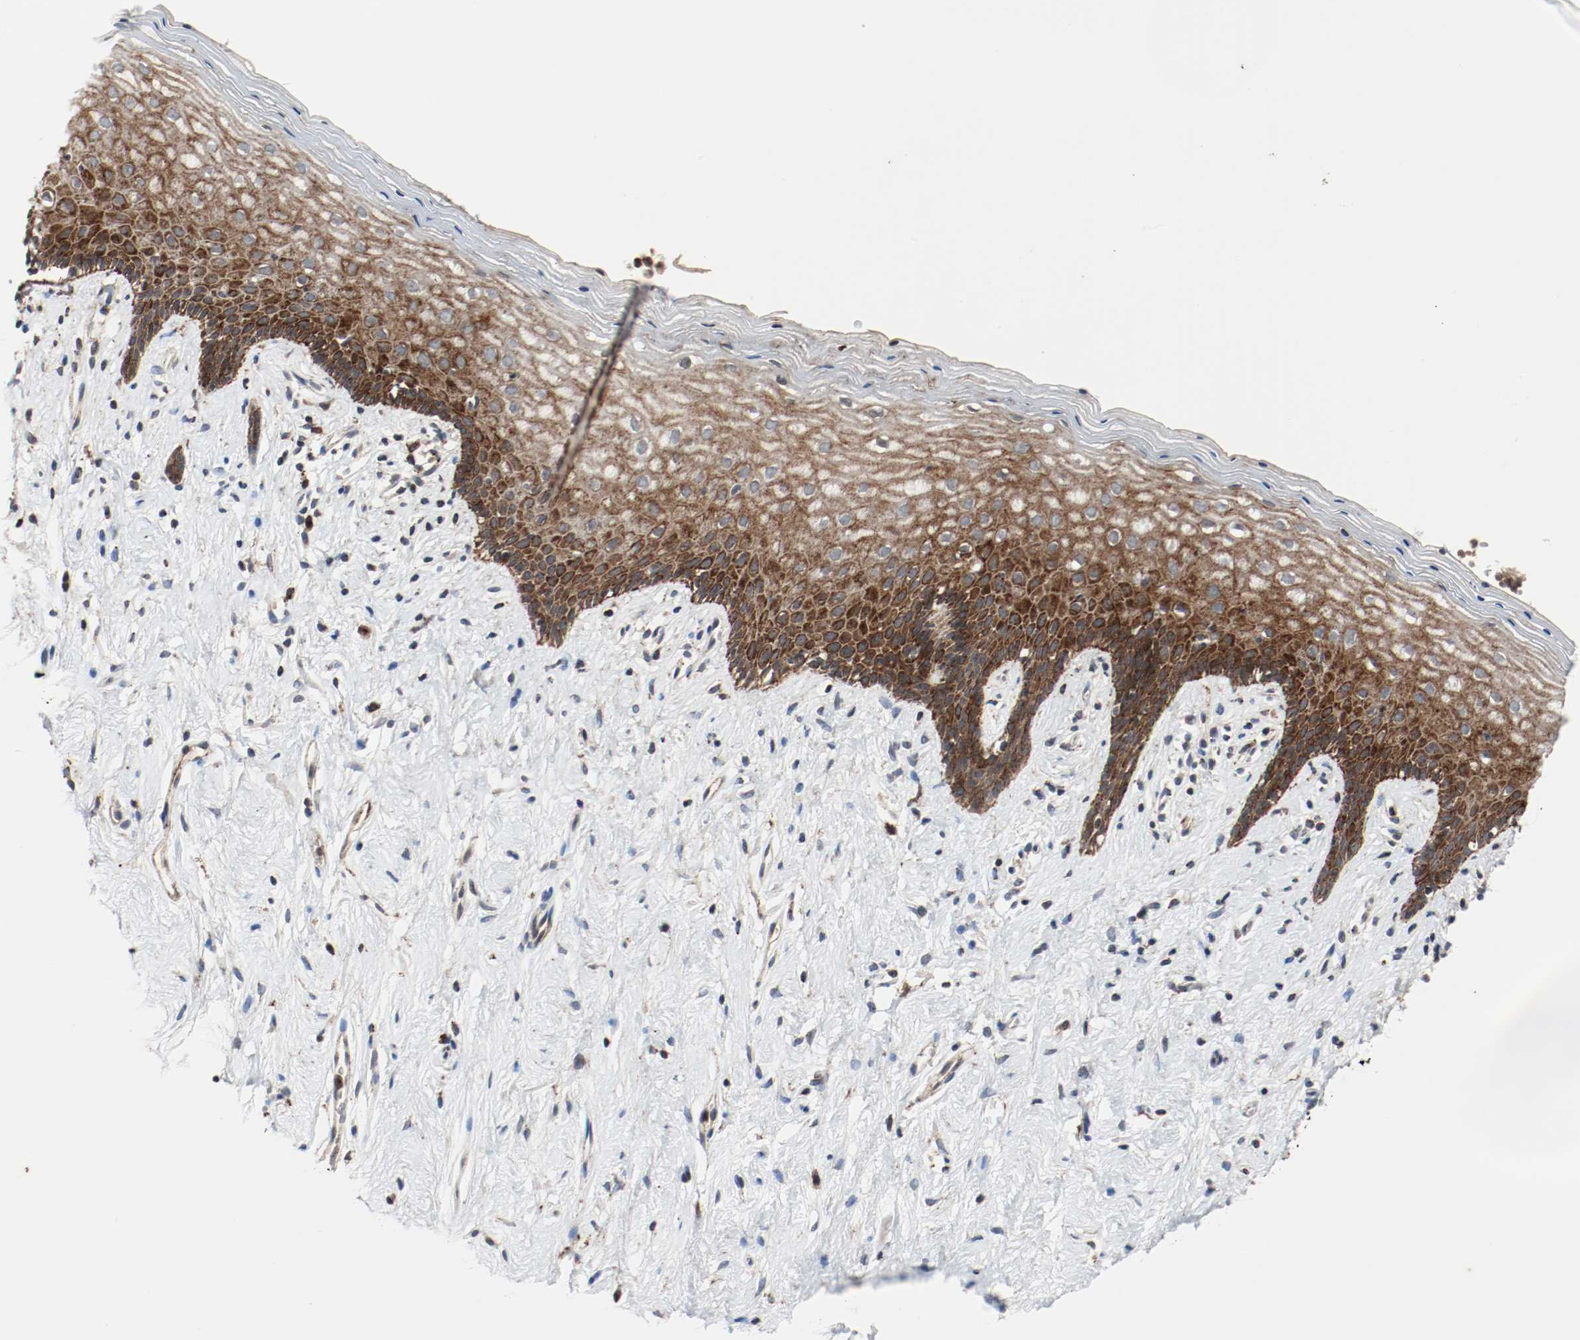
{"staining": {"intensity": "strong", "quantity": ">75%", "location": "cytoplasmic/membranous"}, "tissue": "vagina", "cell_type": "Squamous epithelial cells", "image_type": "normal", "snomed": [{"axis": "morphology", "description": "Normal tissue, NOS"}, {"axis": "topography", "description": "Vagina"}], "caption": "This micrograph displays IHC staining of benign human vagina, with high strong cytoplasmic/membranous positivity in approximately >75% of squamous epithelial cells.", "gene": "LAMP2", "patient": {"sex": "female", "age": 44}}